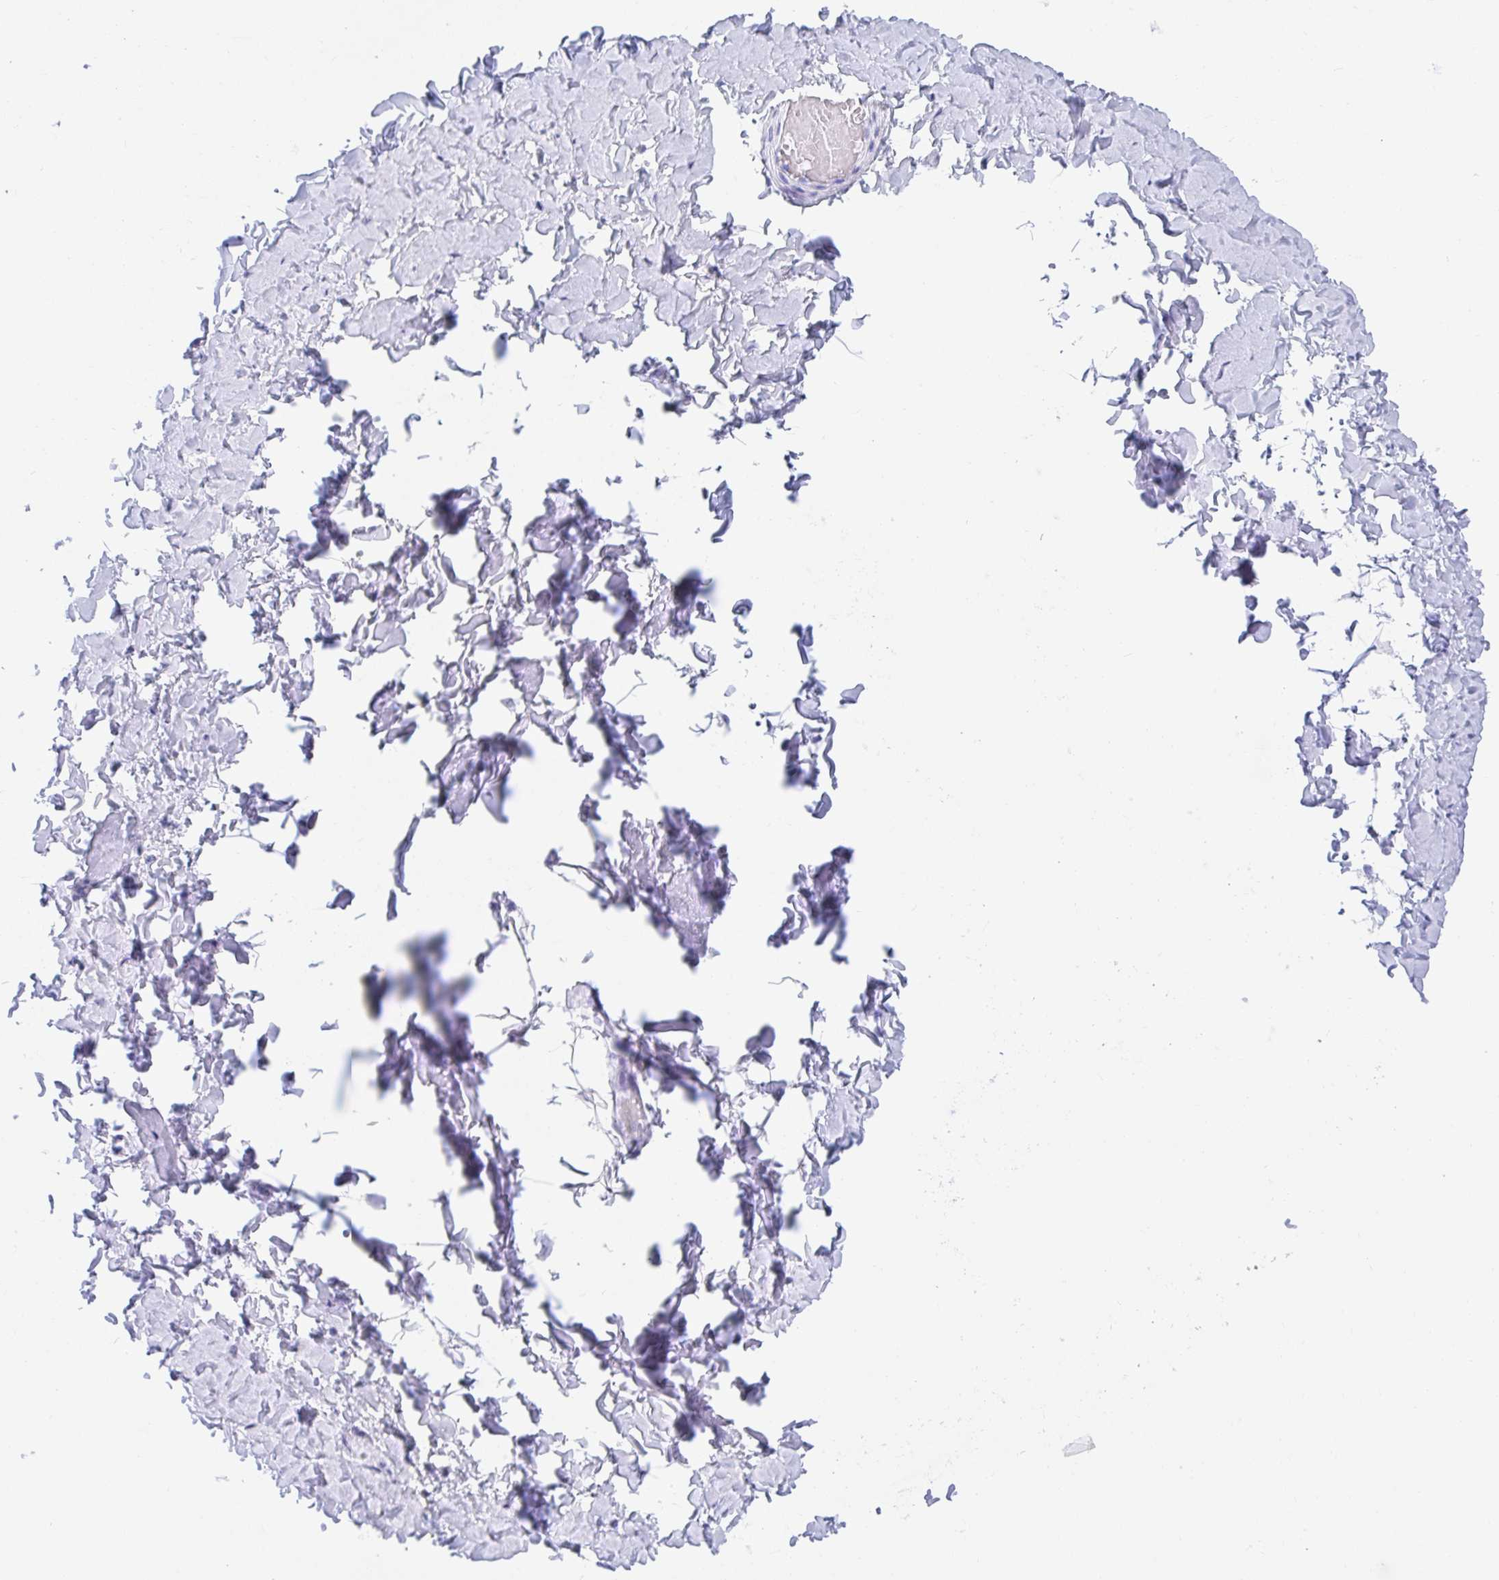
{"staining": {"intensity": "negative", "quantity": "none", "location": "none"}, "tissue": "adipose tissue", "cell_type": "Adipocytes", "image_type": "normal", "snomed": [{"axis": "morphology", "description": "Normal tissue, NOS"}, {"axis": "topography", "description": "Soft tissue"}, {"axis": "topography", "description": "Adipose tissue"}, {"axis": "topography", "description": "Vascular tissue"}, {"axis": "topography", "description": "Peripheral nerve tissue"}], "caption": "DAB immunohistochemical staining of benign adipose tissue displays no significant expression in adipocytes.", "gene": "PC", "patient": {"sex": "male", "age": 29}}